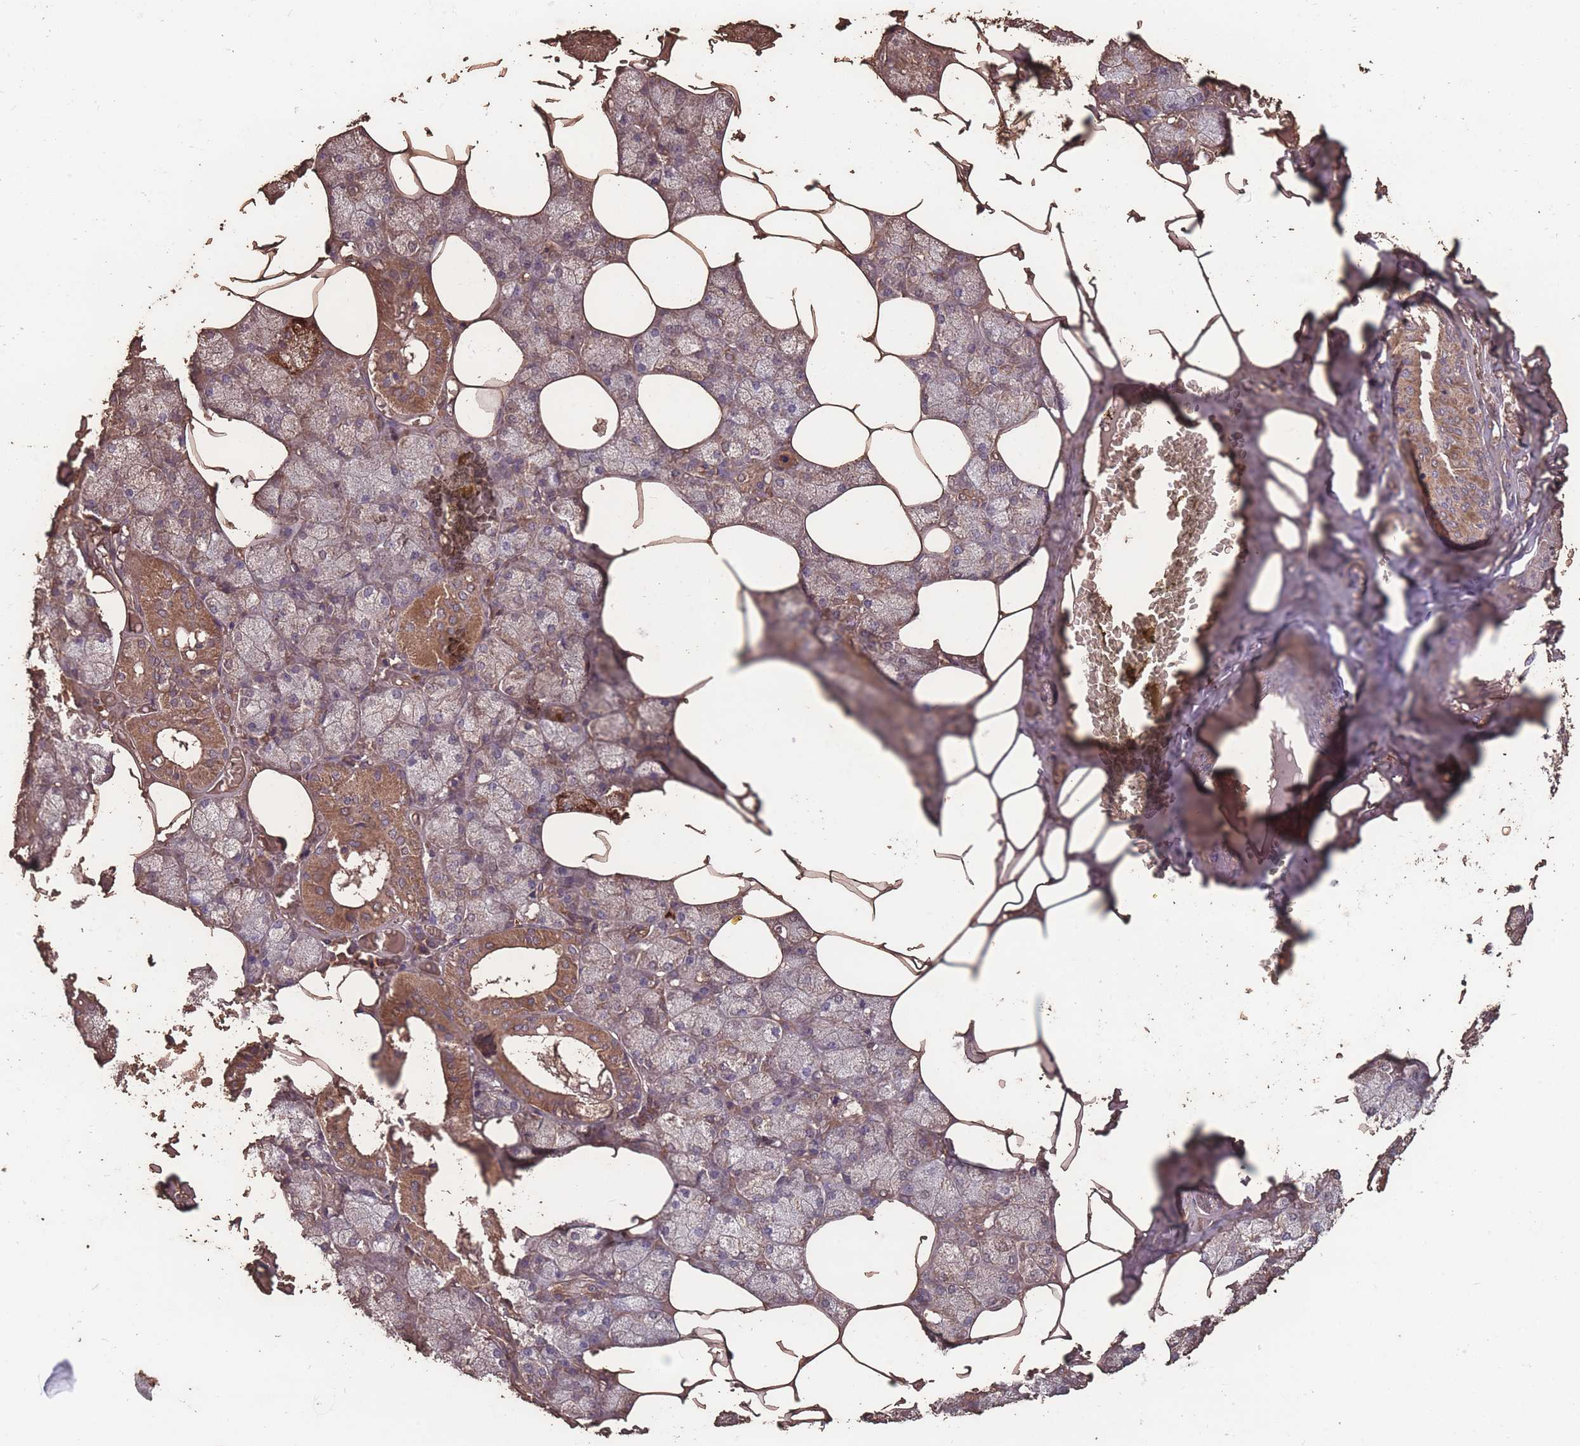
{"staining": {"intensity": "weak", "quantity": "25%-75%", "location": "cytoplasmic/membranous"}, "tissue": "salivary gland", "cell_type": "Glandular cells", "image_type": "normal", "snomed": [{"axis": "morphology", "description": "Normal tissue, NOS"}, {"axis": "topography", "description": "Salivary gland"}], "caption": "A histopathology image of salivary gland stained for a protein shows weak cytoplasmic/membranous brown staining in glandular cells. (brown staining indicates protein expression, while blue staining denotes nuclei).", "gene": "STIM2", "patient": {"sex": "male", "age": 62}}